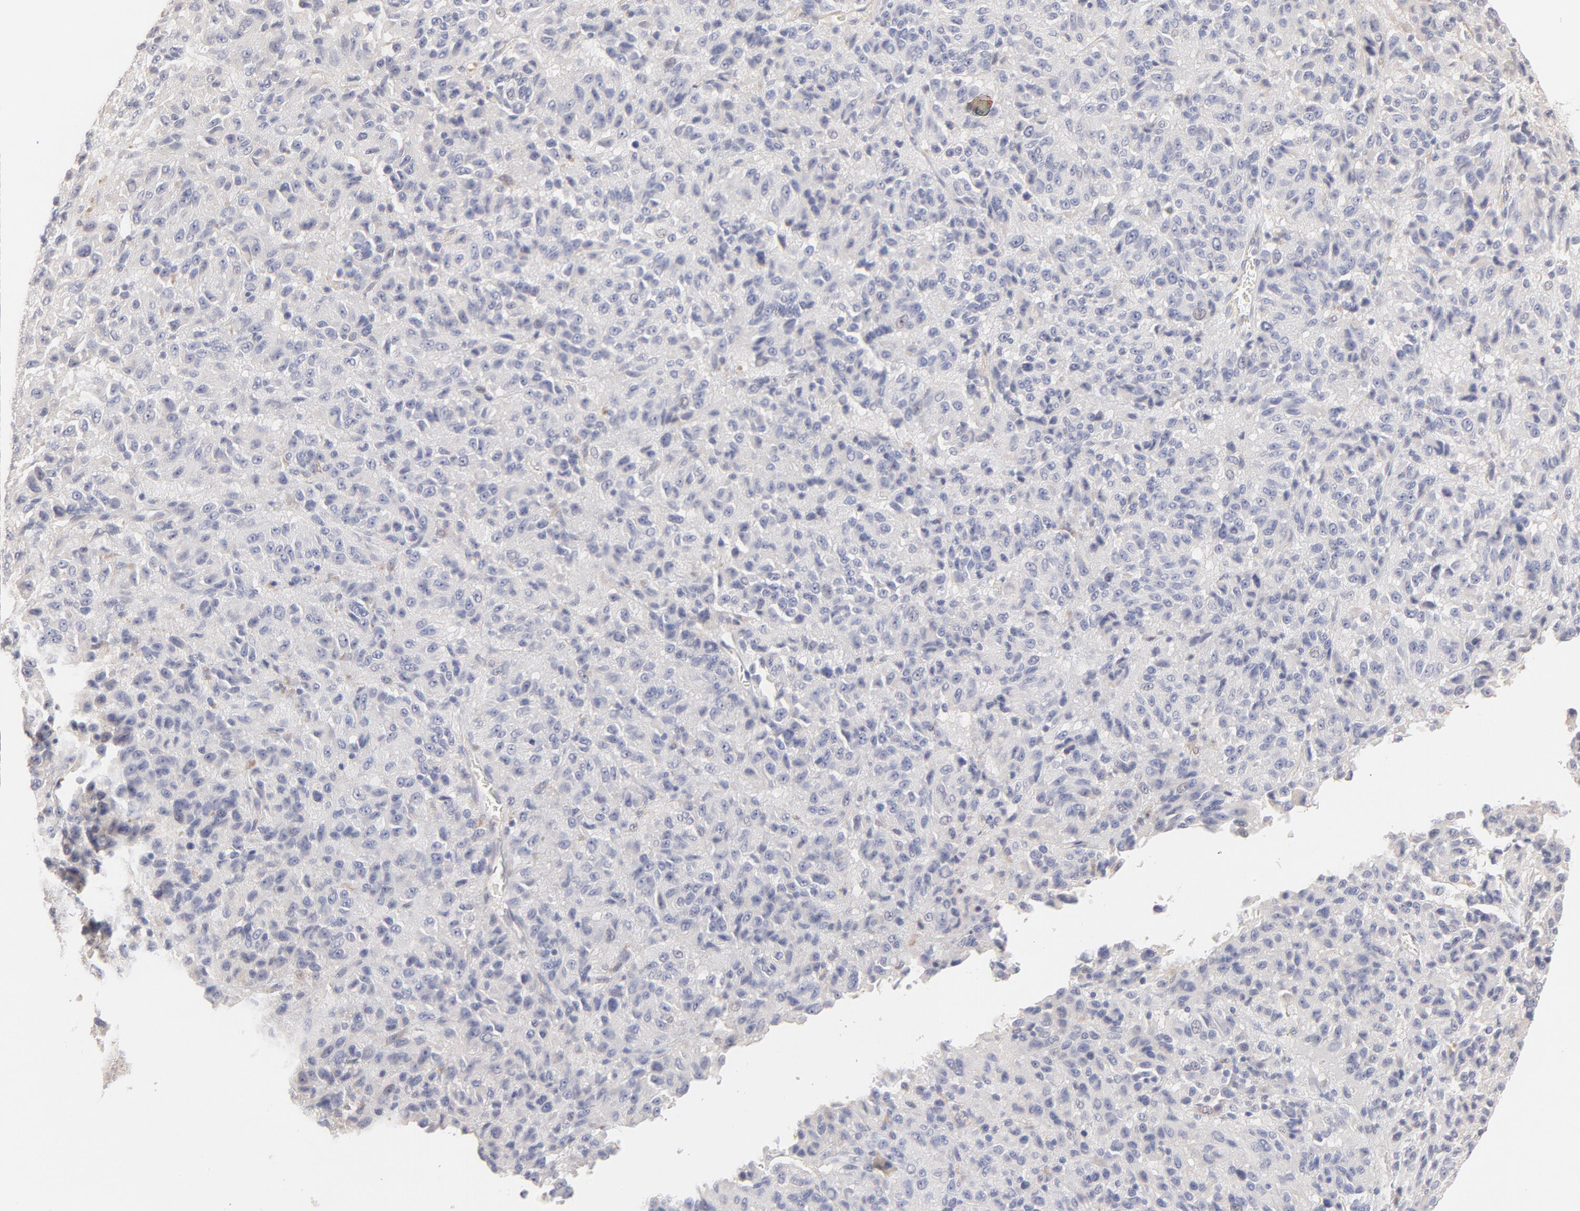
{"staining": {"intensity": "negative", "quantity": "none", "location": "none"}, "tissue": "melanoma", "cell_type": "Tumor cells", "image_type": "cancer", "snomed": [{"axis": "morphology", "description": "Malignant melanoma, Metastatic site"}, {"axis": "topography", "description": "Lung"}], "caption": "Tumor cells show no significant expression in malignant melanoma (metastatic site). (Brightfield microscopy of DAB (3,3'-diaminobenzidine) immunohistochemistry (IHC) at high magnification).", "gene": "ELF3", "patient": {"sex": "male", "age": 64}}